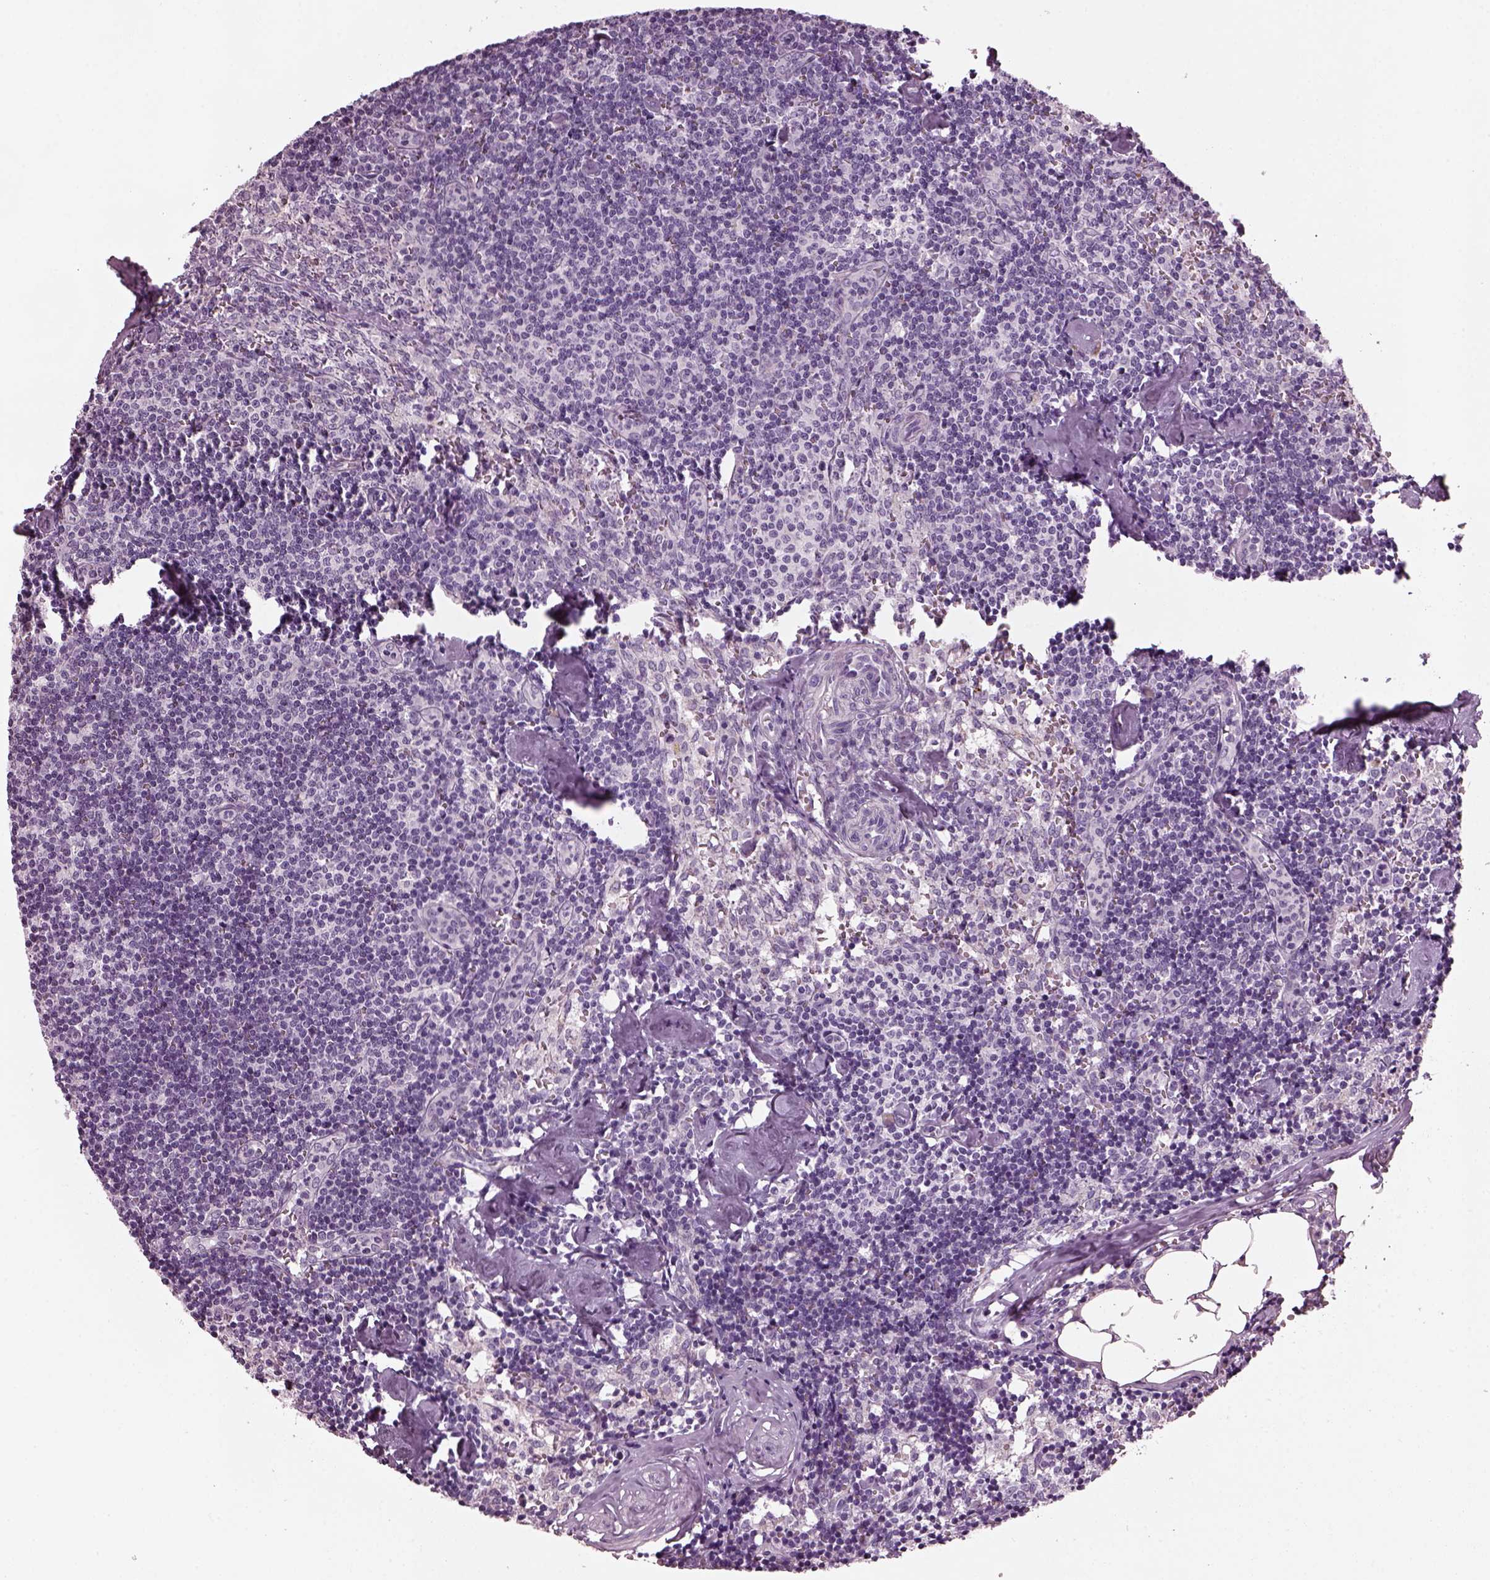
{"staining": {"intensity": "negative", "quantity": "none", "location": "none"}, "tissue": "lymph node", "cell_type": "Germinal center cells", "image_type": "normal", "snomed": [{"axis": "morphology", "description": "Normal tissue, NOS"}, {"axis": "topography", "description": "Lymph node"}], "caption": "There is no significant expression in germinal center cells of lymph node. (Immunohistochemistry, brightfield microscopy, high magnification).", "gene": "PRR9", "patient": {"sex": "female", "age": 50}}